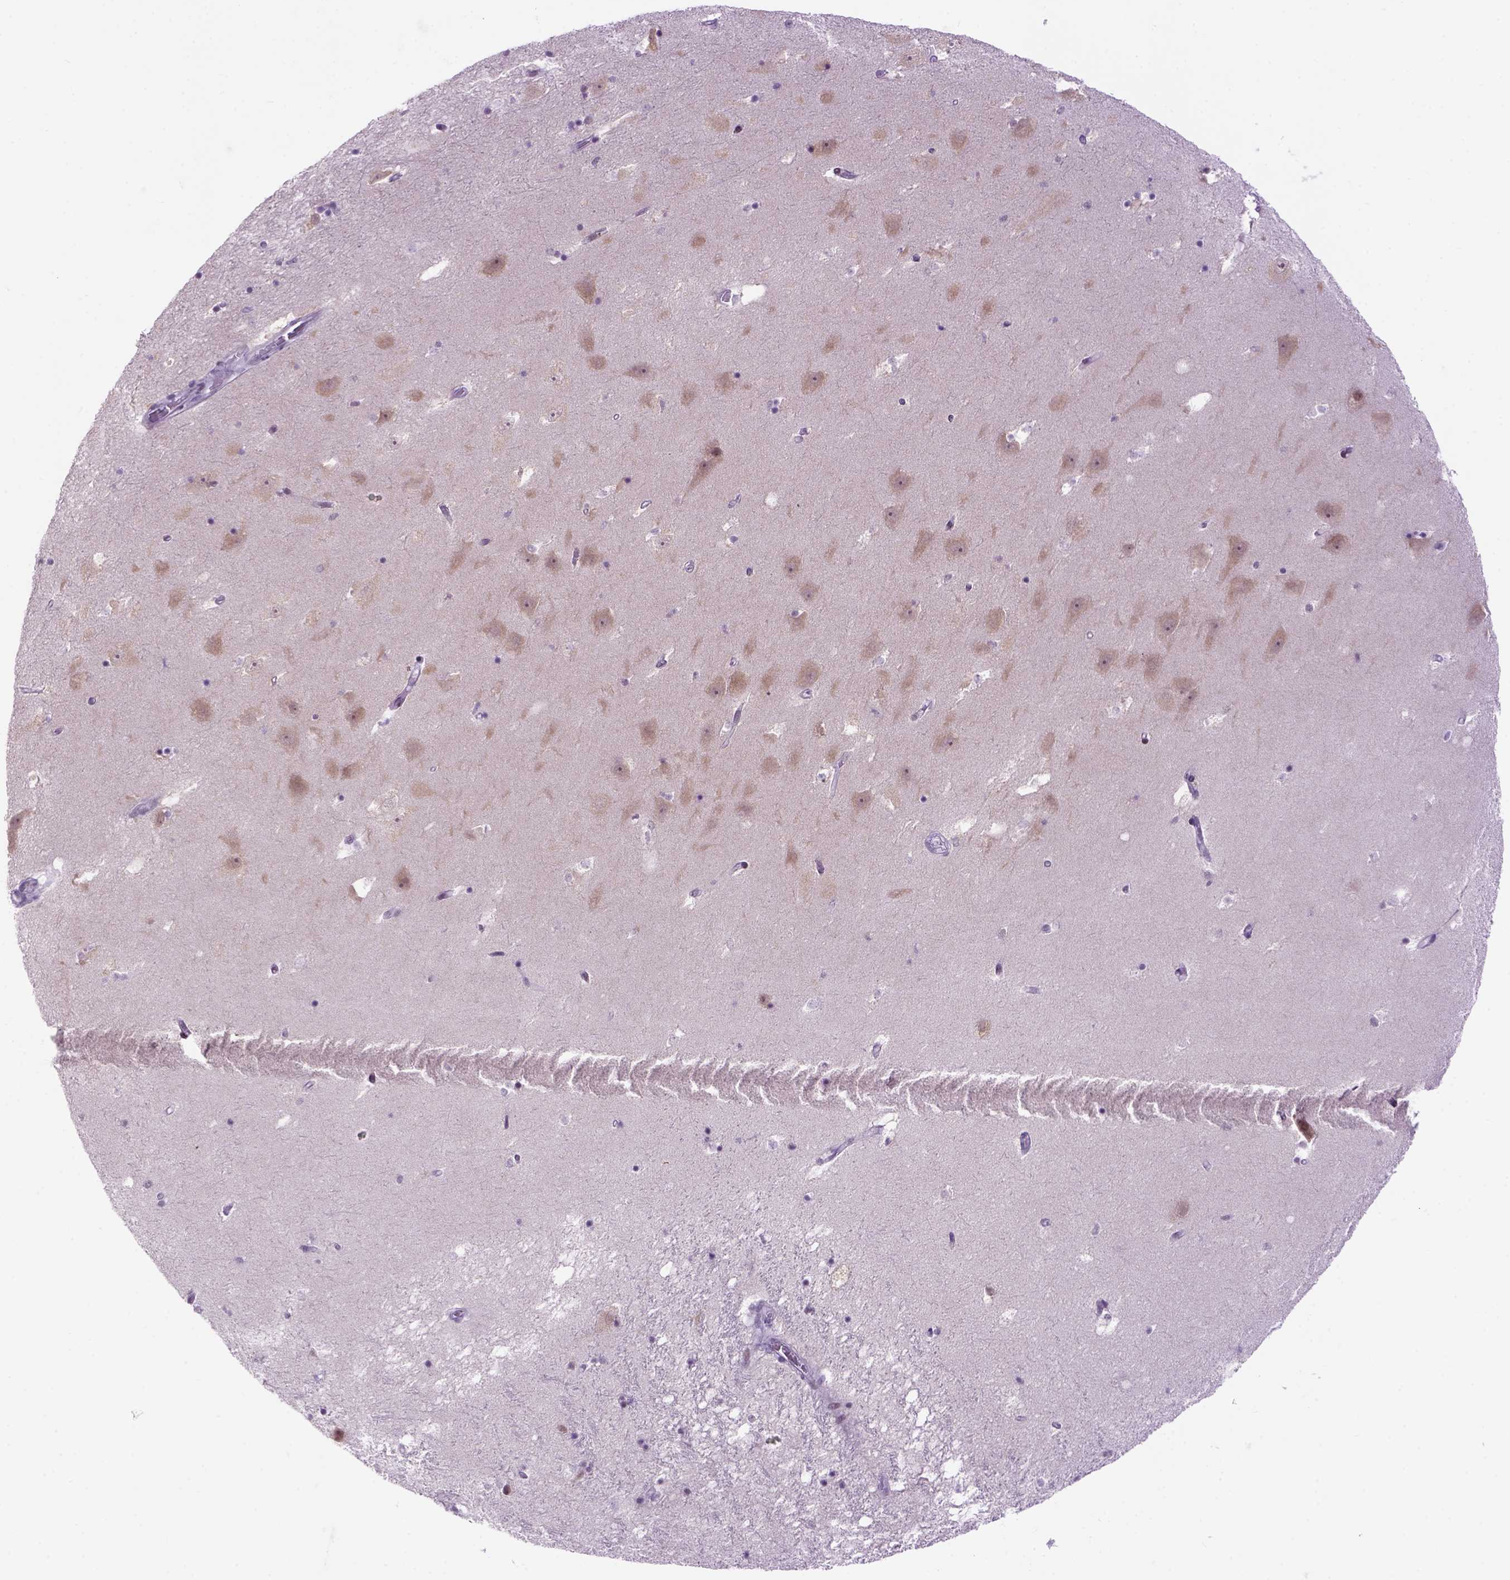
{"staining": {"intensity": "negative", "quantity": "none", "location": "none"}, "tissue": "hippocampus", "cell_type": "Glial cells", "image_type": "normal", "snomed": [{"axis": "morphology", "description": "Normal tissue, NOS"}, {"axis": "topography", "description": "Hippocampus"}], "caption": "The photomicrograph demonstrates no staining of glial cells in normal hippocampus. The staining was performed using DAB to visualize the protein expression in brown, while the nuclei were stained in blue with hematoxylin (Magnification: 20x).", "gene": "TBPL1", "patient": {"sex": "male", "age": 58}}